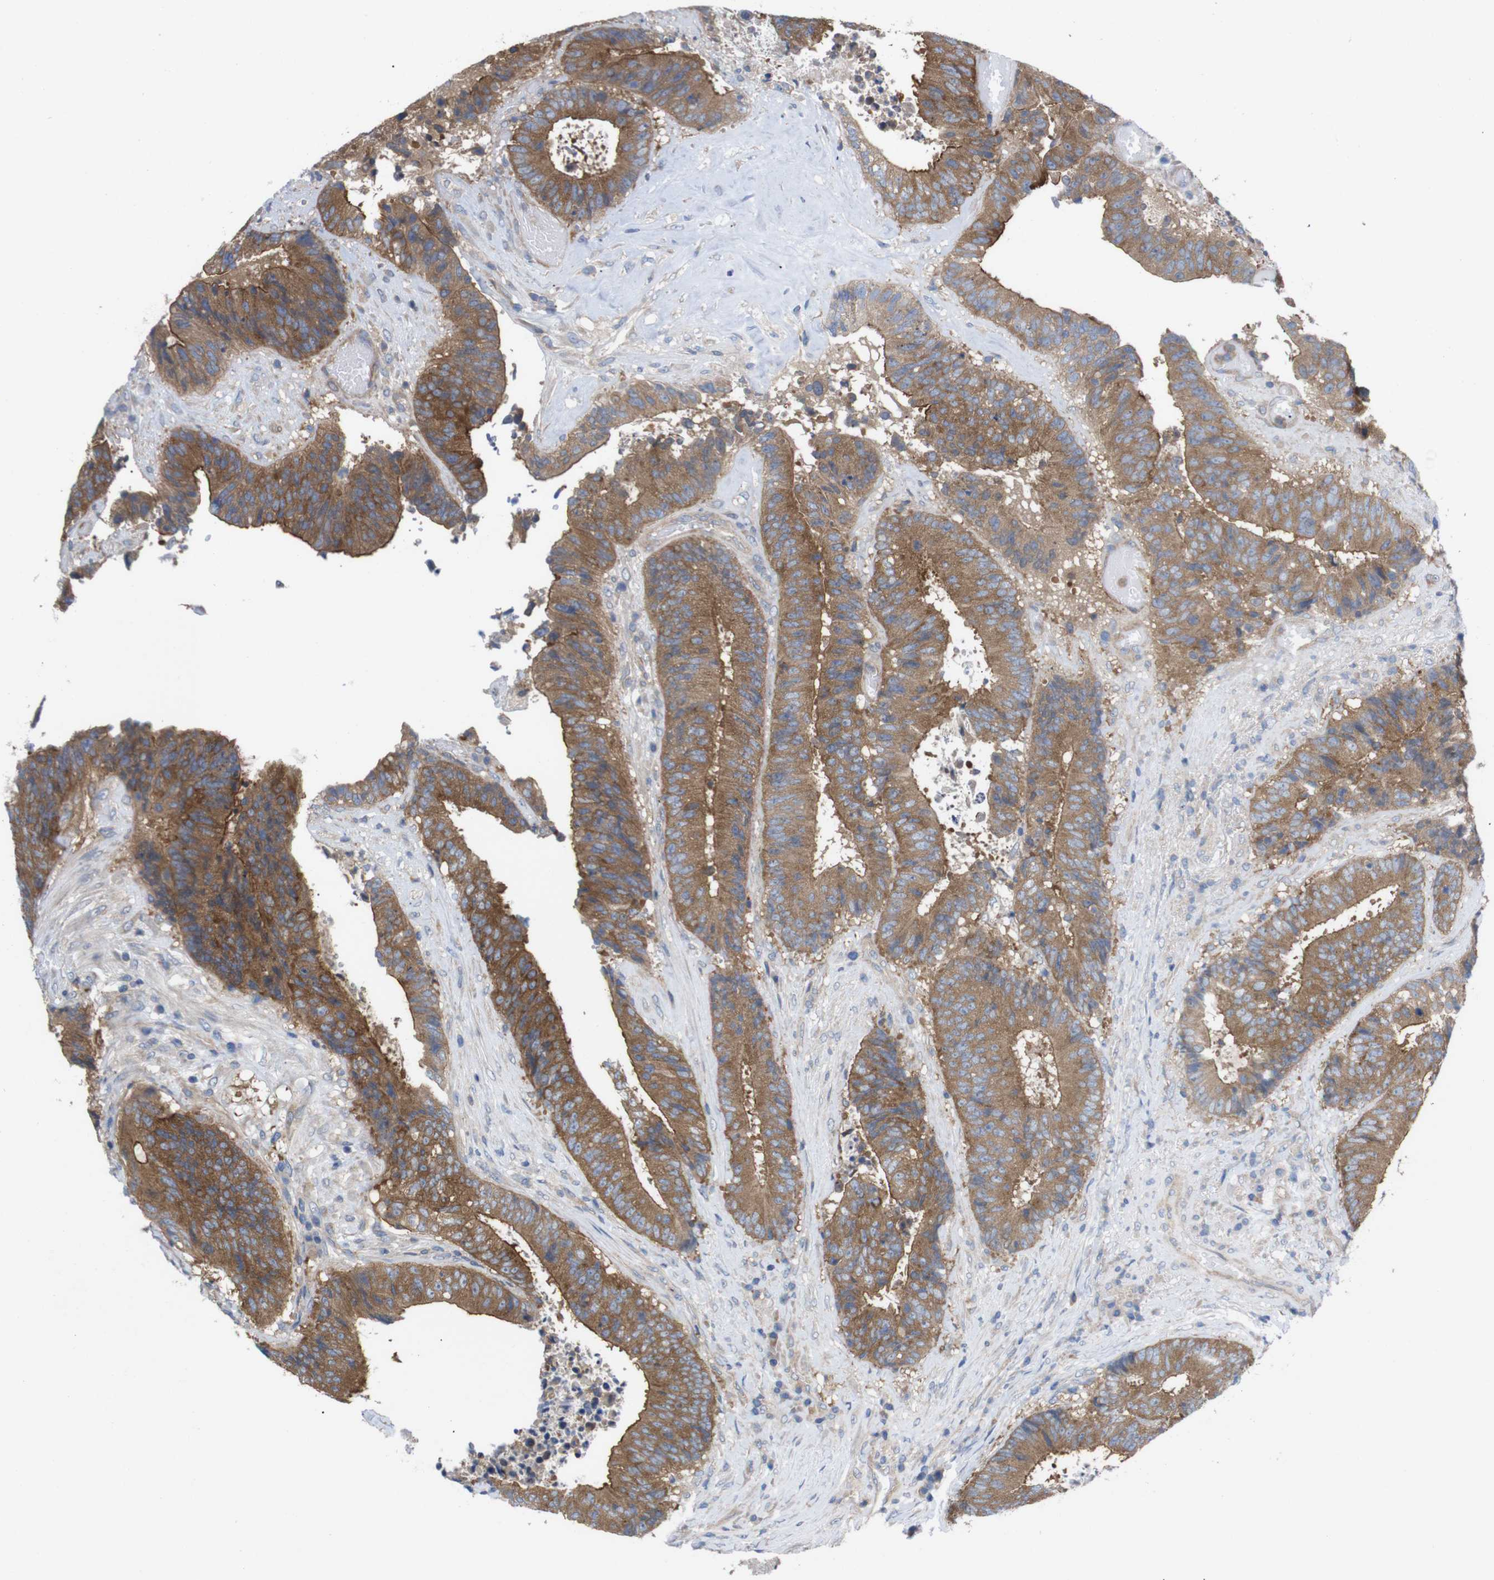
{"staining": {"intensity": "moderate", "quantity": ">75%", "location": "cytoplasmic/membranous"}, "tissue": "colorectal cancer", "cell_type": "Tumor cells", "image_type": "cancer", "snomed": [{"axis": "morphology", "description": "Adenocarcinoma, NOS"}, {"axis": "topography", "description": "Rectum"}], "caption": "There is medium levels of moderate cytoplasmic/membranous positivity in tumor cells of colorectal adenocarcinoma, as demonstrated by immunohistochemical staining (brown color).", "gene": "USH1C", "patient": {"sex": "male", "age": 72}}